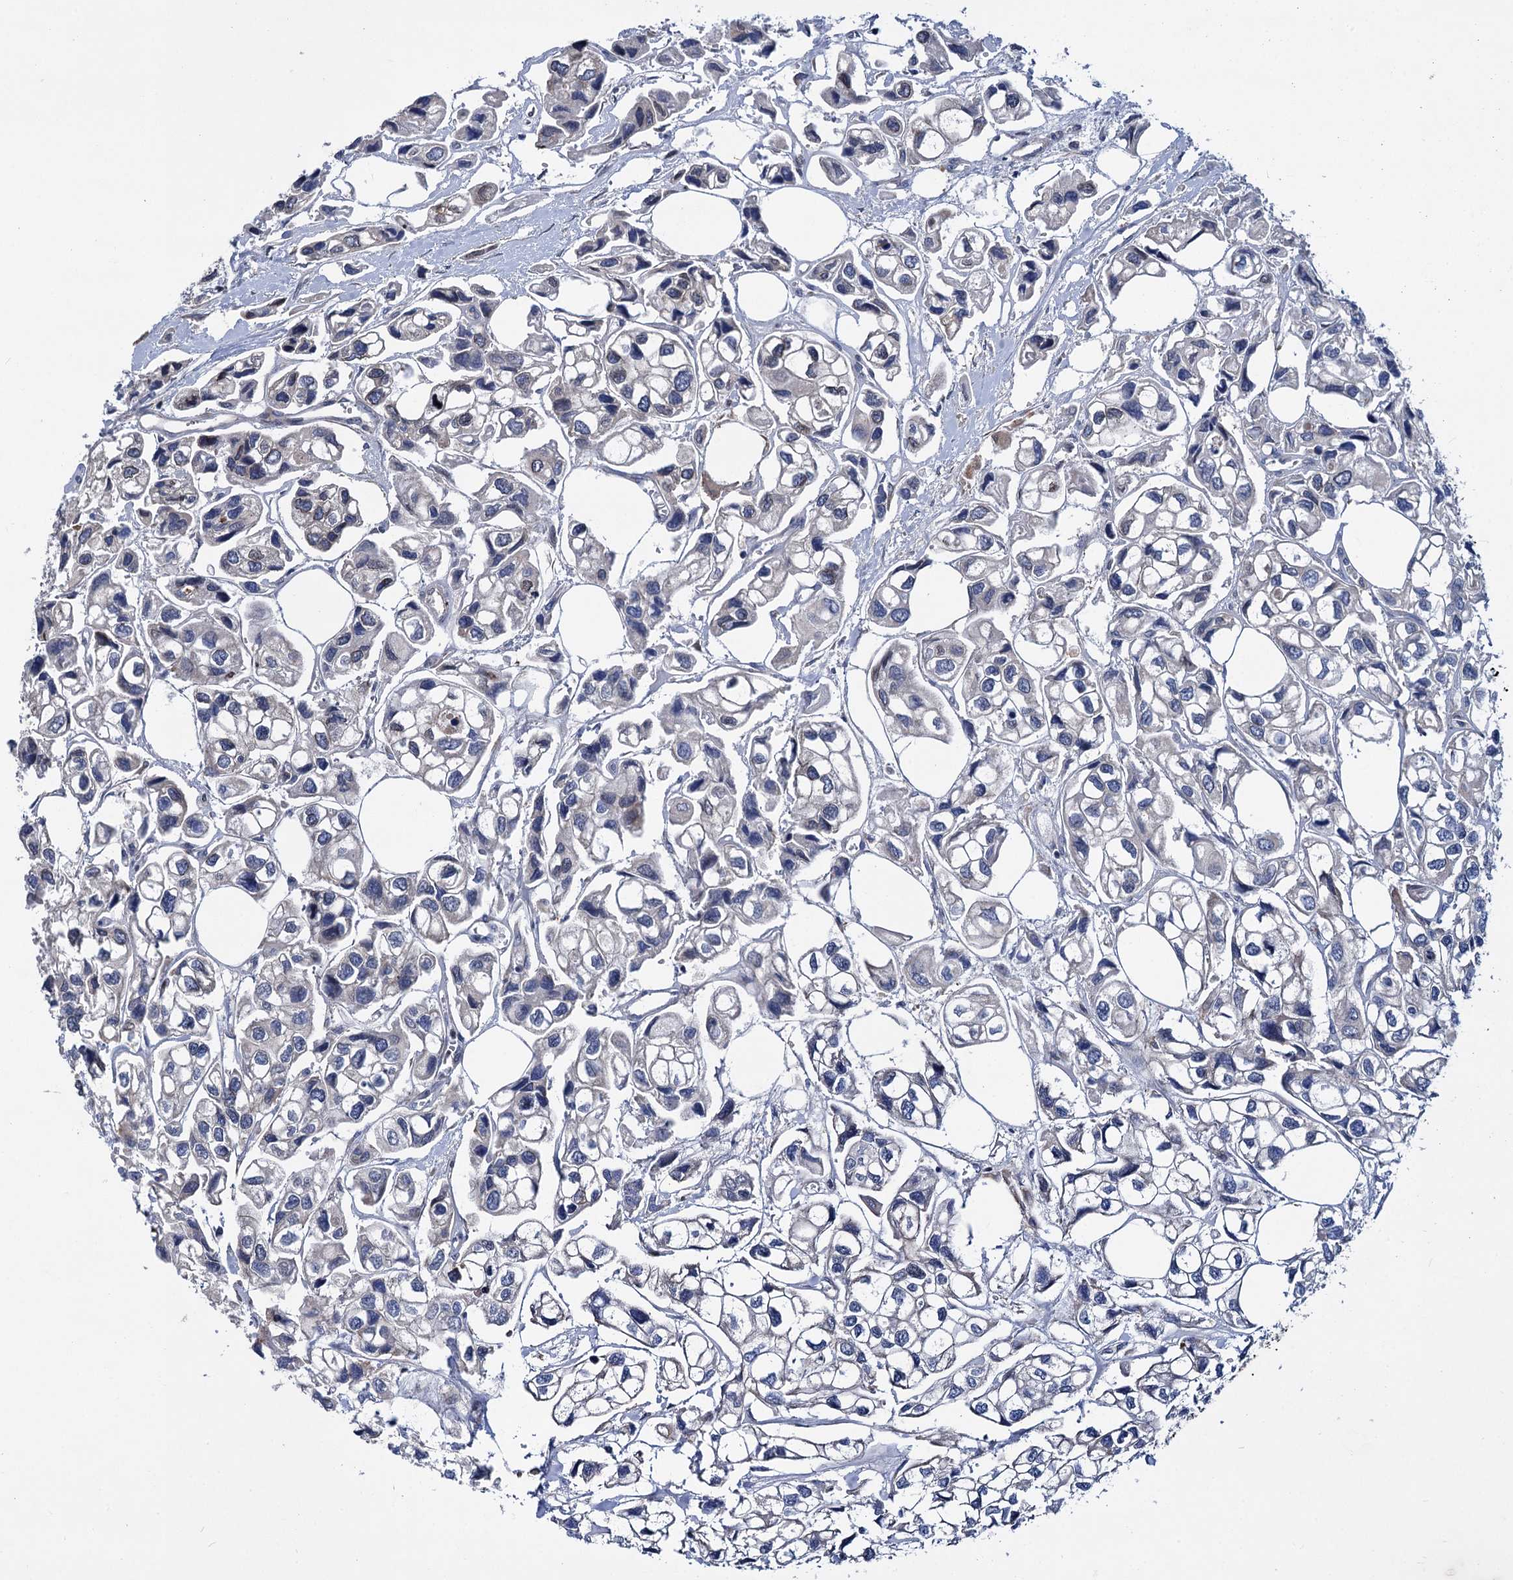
{"staining": {"intensity": "negative", "quantity": "none", "location": "none"}, "tissue": "urothelial cancer", "cell_type": "Tumor cells", "image_type": "cancer", "snomed": [{"axis": "morphology", "description": "Urothelial carcinoma, High grade"}, {"axis": "topography", "description": "Urinary bladder"}], "caption": "Tumor cells are negative for protein expression in human high-grade urothelial carcinoma. Nuclei are stained in blue.", "gene": "TRIM55", "patient": {"sex": "male", "age": 67}}